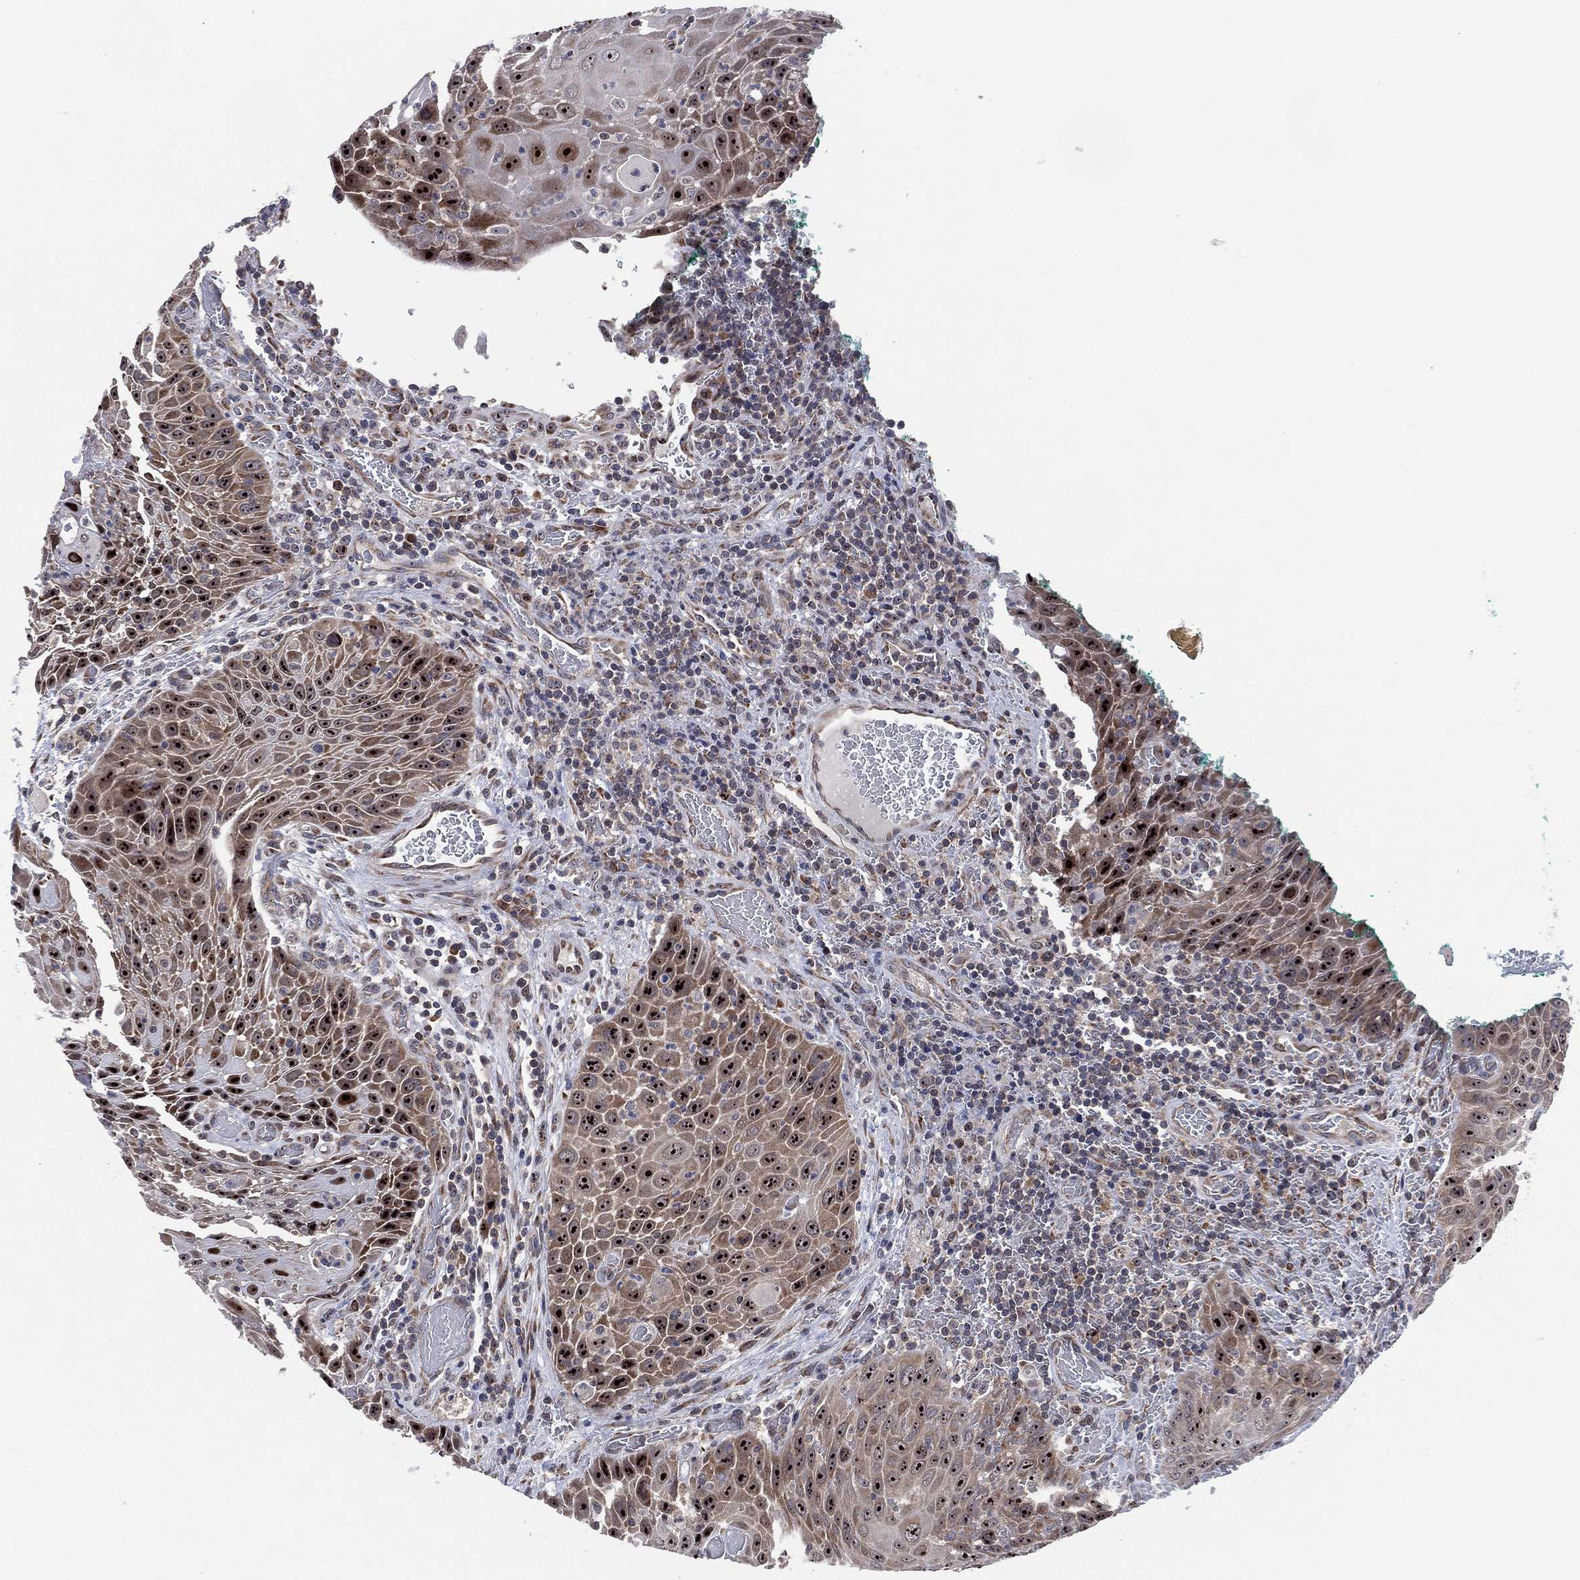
{"staining": {"intensity": "moderate", "quantity": "25%-75%", "location": "cytoplasmic/membranous,nuclear"}, "tissue": "head and neck cancer", "cell_type": "Tumor cells", "image_type": "cancer", "snomed": [{"axis": "morphology", "description": "Squamous cell carcinoma, NOS"}, {"axis": "topography", "description": "Head-Neck"}], "caption": "Immunohistochemistry (DAB) staining of head and neck squamous cell carcinoma demonstrates moderate cytoplasmic/membranous and nuclear protein staining in approximately 25%-75% of tumor cells. The protein is shown in brown color, while the nuclei are stained blue.", "gene": "FAM104A", "patient": {"sex": "male", "age": 69}}